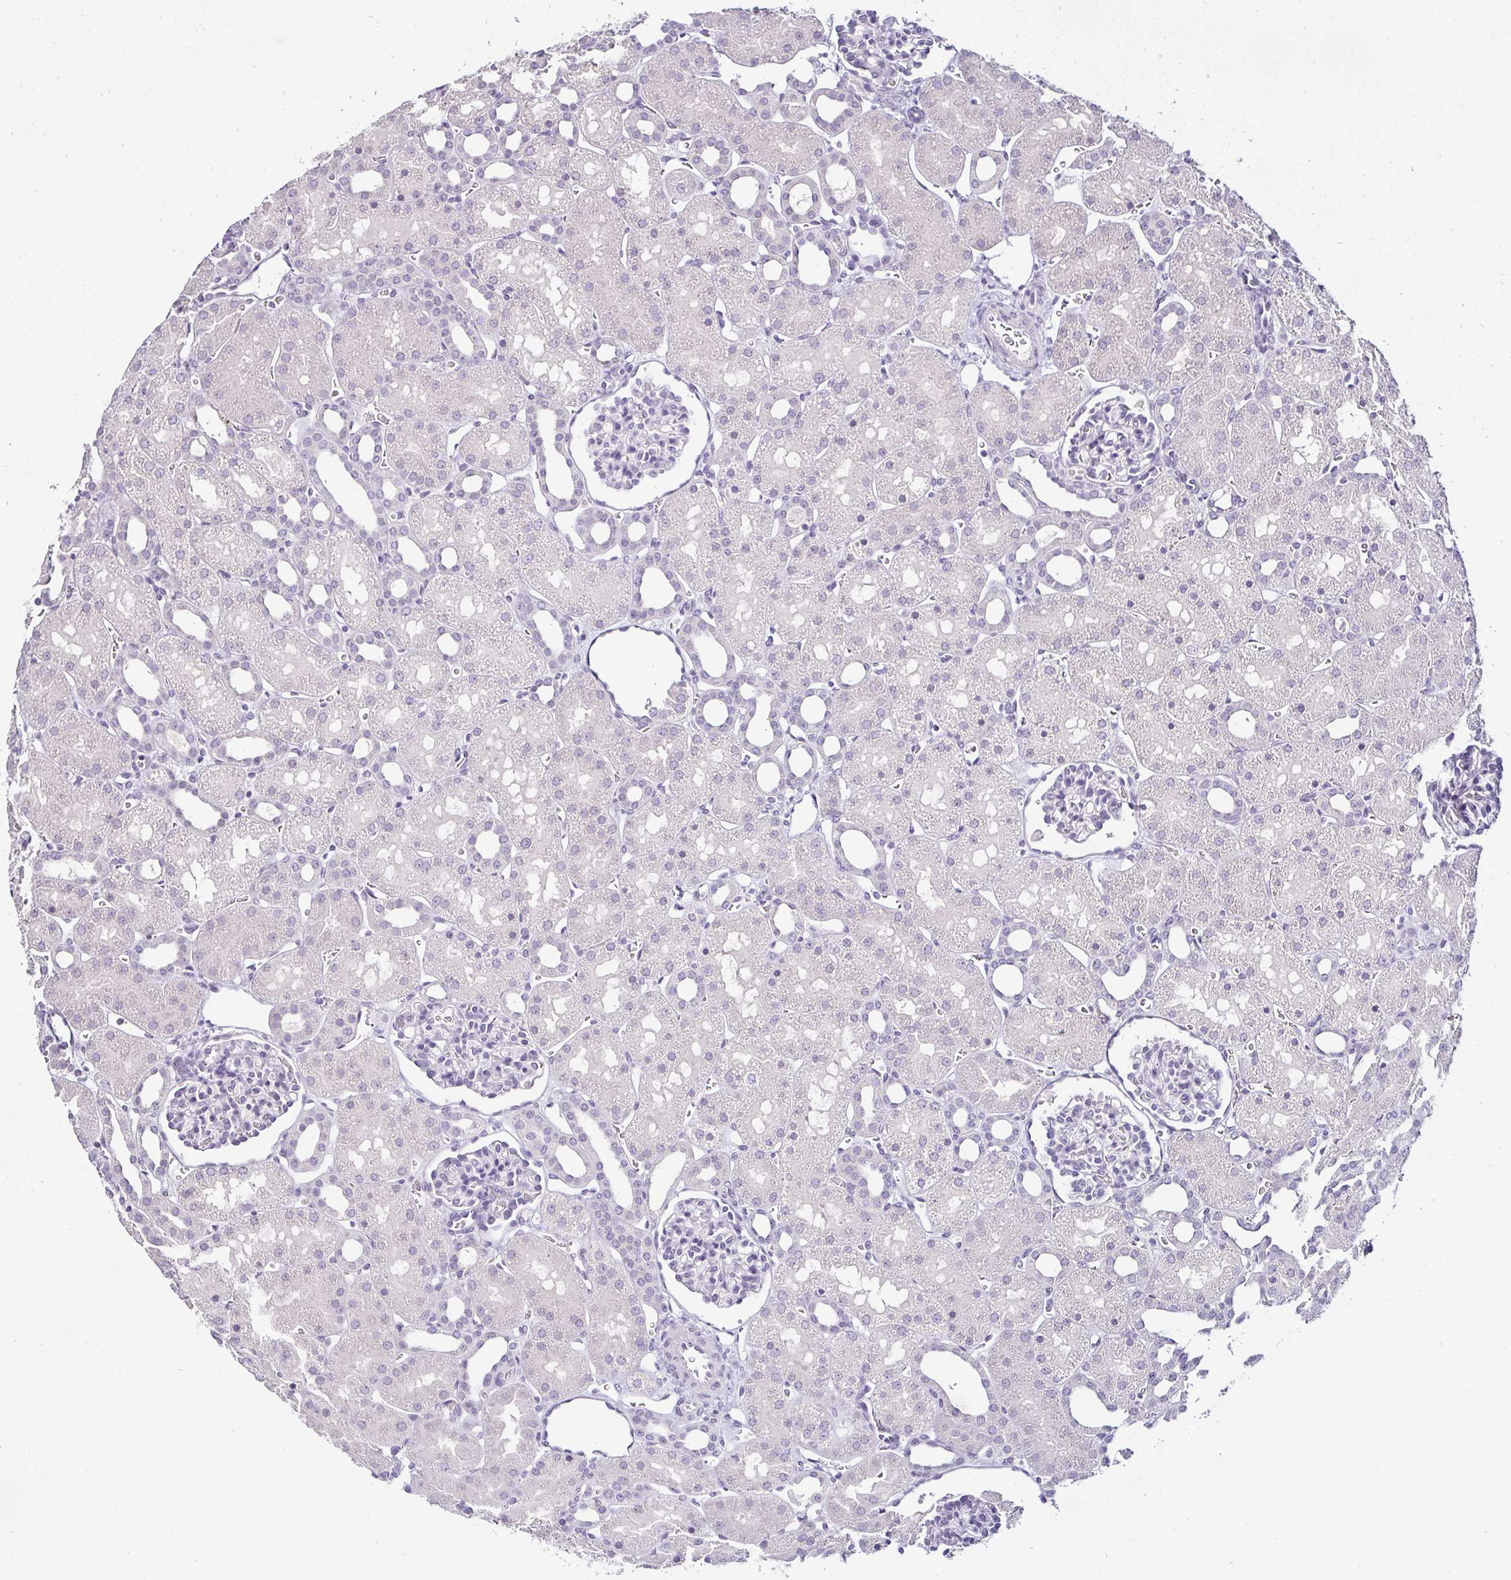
{"staining": {"intensity": "negative", "quantity": "none", "location": "none"}, "tissue": "kidney", "cell_type": "Cells in glomeruli", "image_type": "normal", "snomed": [{"axis": "morphology", "description": "Normal tissue, NOS"}, {"axis": "topography", "description": "Kidney"}], "caption": "High magnification brightfield microscopy of normal kidney stained with DAB (brown) and counterstained with hematoxylin (blue): cells in glomeruli show no significant positivity. (DAB (3,3'-diaminobenzidine) immunohistochemistry (IHC), high magnification).", "gene": "SERPINB3", "patient": {"sex": "male", "age": 2}}